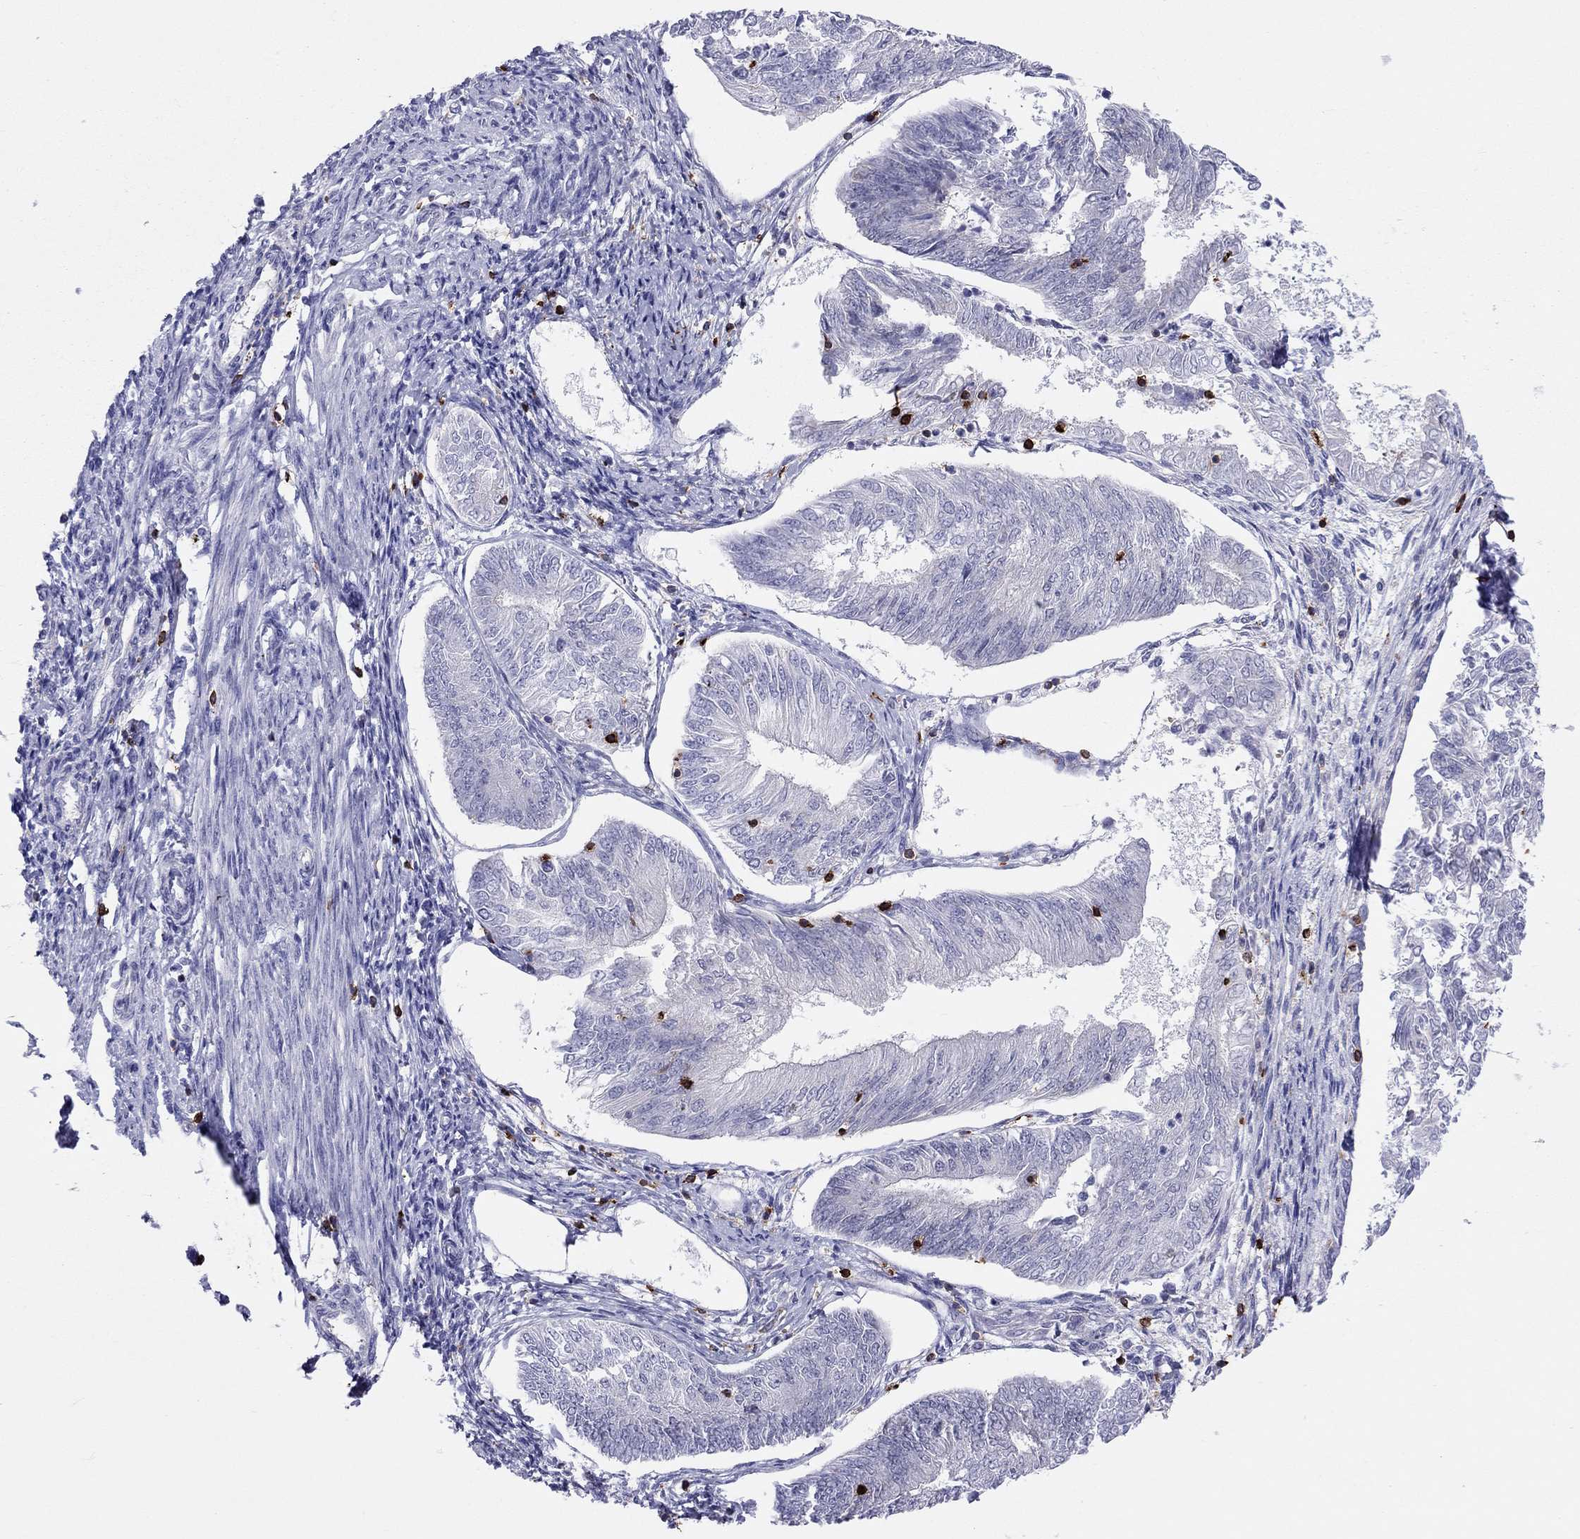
{"staining": {"intensity": "negative", "quantity": "none", "location": "none"}, "tissue": "endometrial cancer", "cell_type": "Tumor cells", "image_type": "cancer", "snomed": [{"axis": "morphology", "description": "Adenocarcinoma, NOS"}, {"axis": "topography", "description": "Endometrium"}], "caption": "A high-resolution image shows immunohistochemistry staining of endometrial cancer, which shows no significant expression in tumor cells.", "gene": "MND1", "patient": {"sex": "female", "age": 58}}